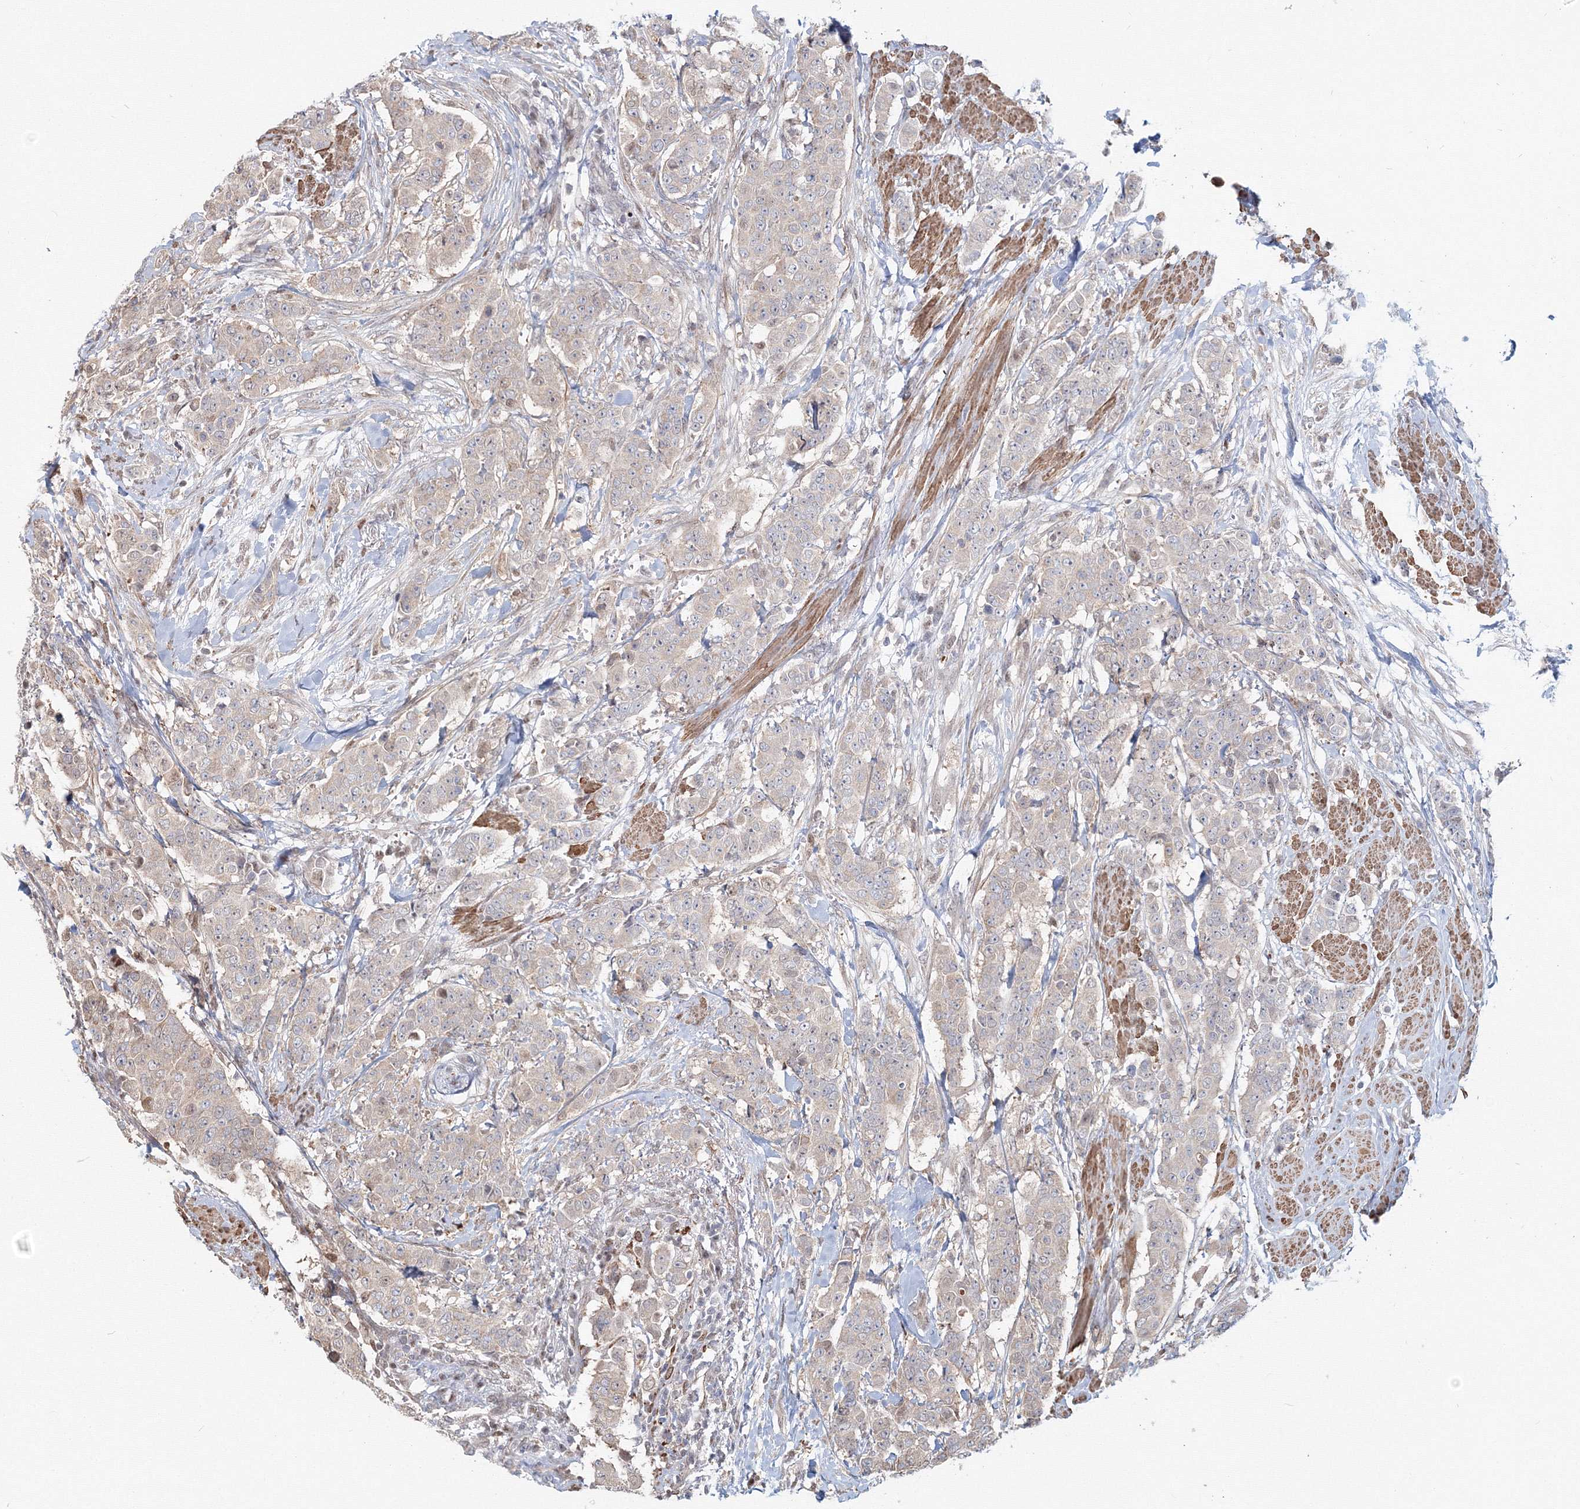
{"staining": {"intensity": "negative", "quantity": "none", "location": "none"}, "tissue": "breast cancer", "cell_type": "Tumor cells", "image_type": "cancer", "snomed": [{"axis": "morphology", "description": "Duct carcinoma"}, {"axis": "topography", "description": "Breast"}], "caption": "Photomicrograph shows no significant protein staining in tumor cells of breast cancer (intraductal carcinoma). (IHC, brightfield microscopy, high magnification).", "gene": "ARHGAP21", "patient": {"sex": "female", "age": 40}}